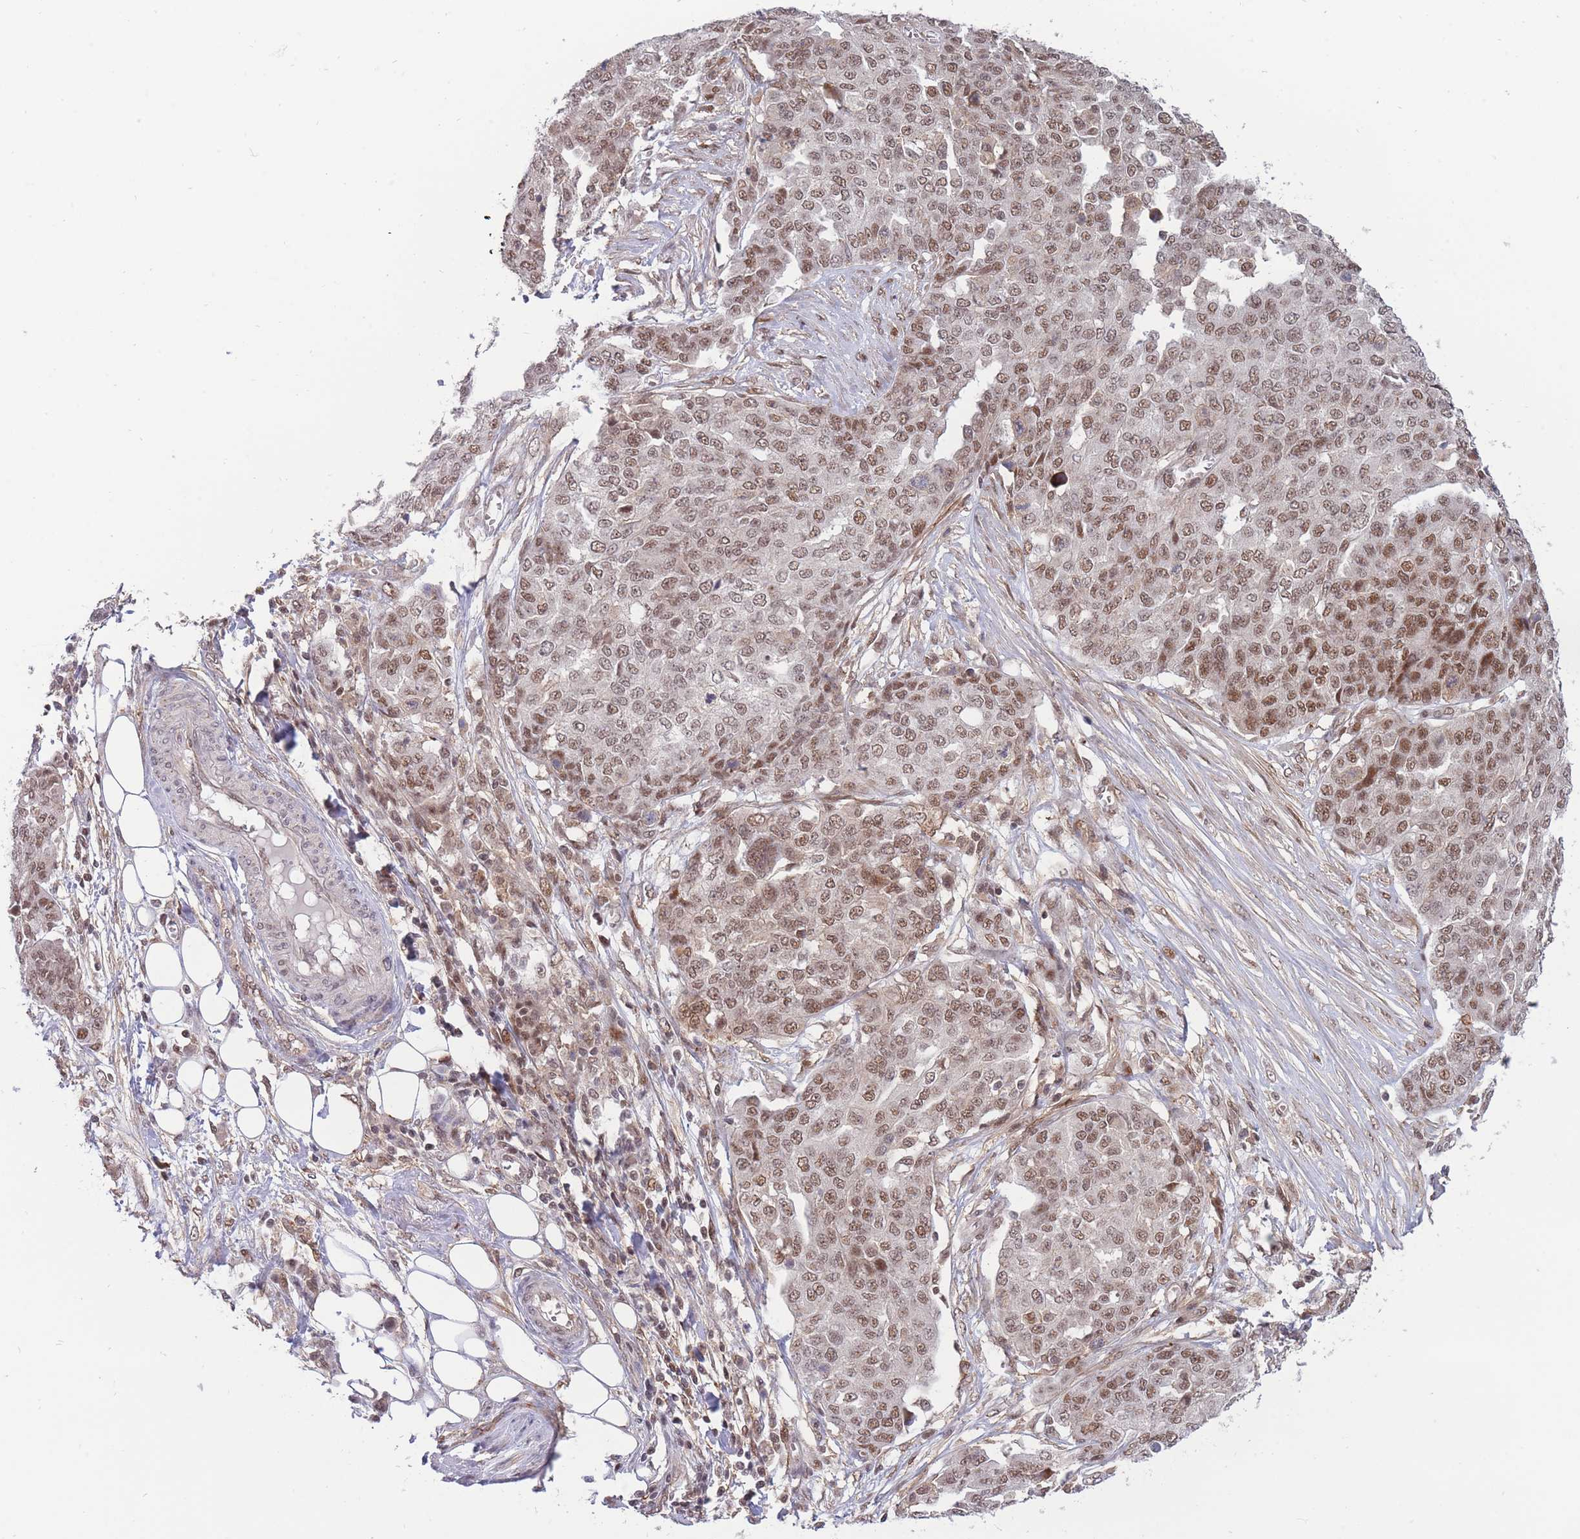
{"staining": {"intensity": "moderate", "quantity": ">75%", "location": "nuclear"}, "tissue": "ovarian cancer", "cell_type": "Tumor cells", "image_type": "cancer", "snomed": [{"axis": "morphology", "description": "Cystadenocarcinoma, serous, NOS"}, {"axis": "topography", "description": "Soft tissue"}, {"axis": "topography", "description": "Ovary"}], "caption": "This is an image of immunohistochemistry (IHC) staining of ovarian serous cystadenocarcinoma, which shows moderate positivity in the nuclear of tumor cells.", "gene": "BOD1L1", "patient": {"sex": "female", "age": 57}}